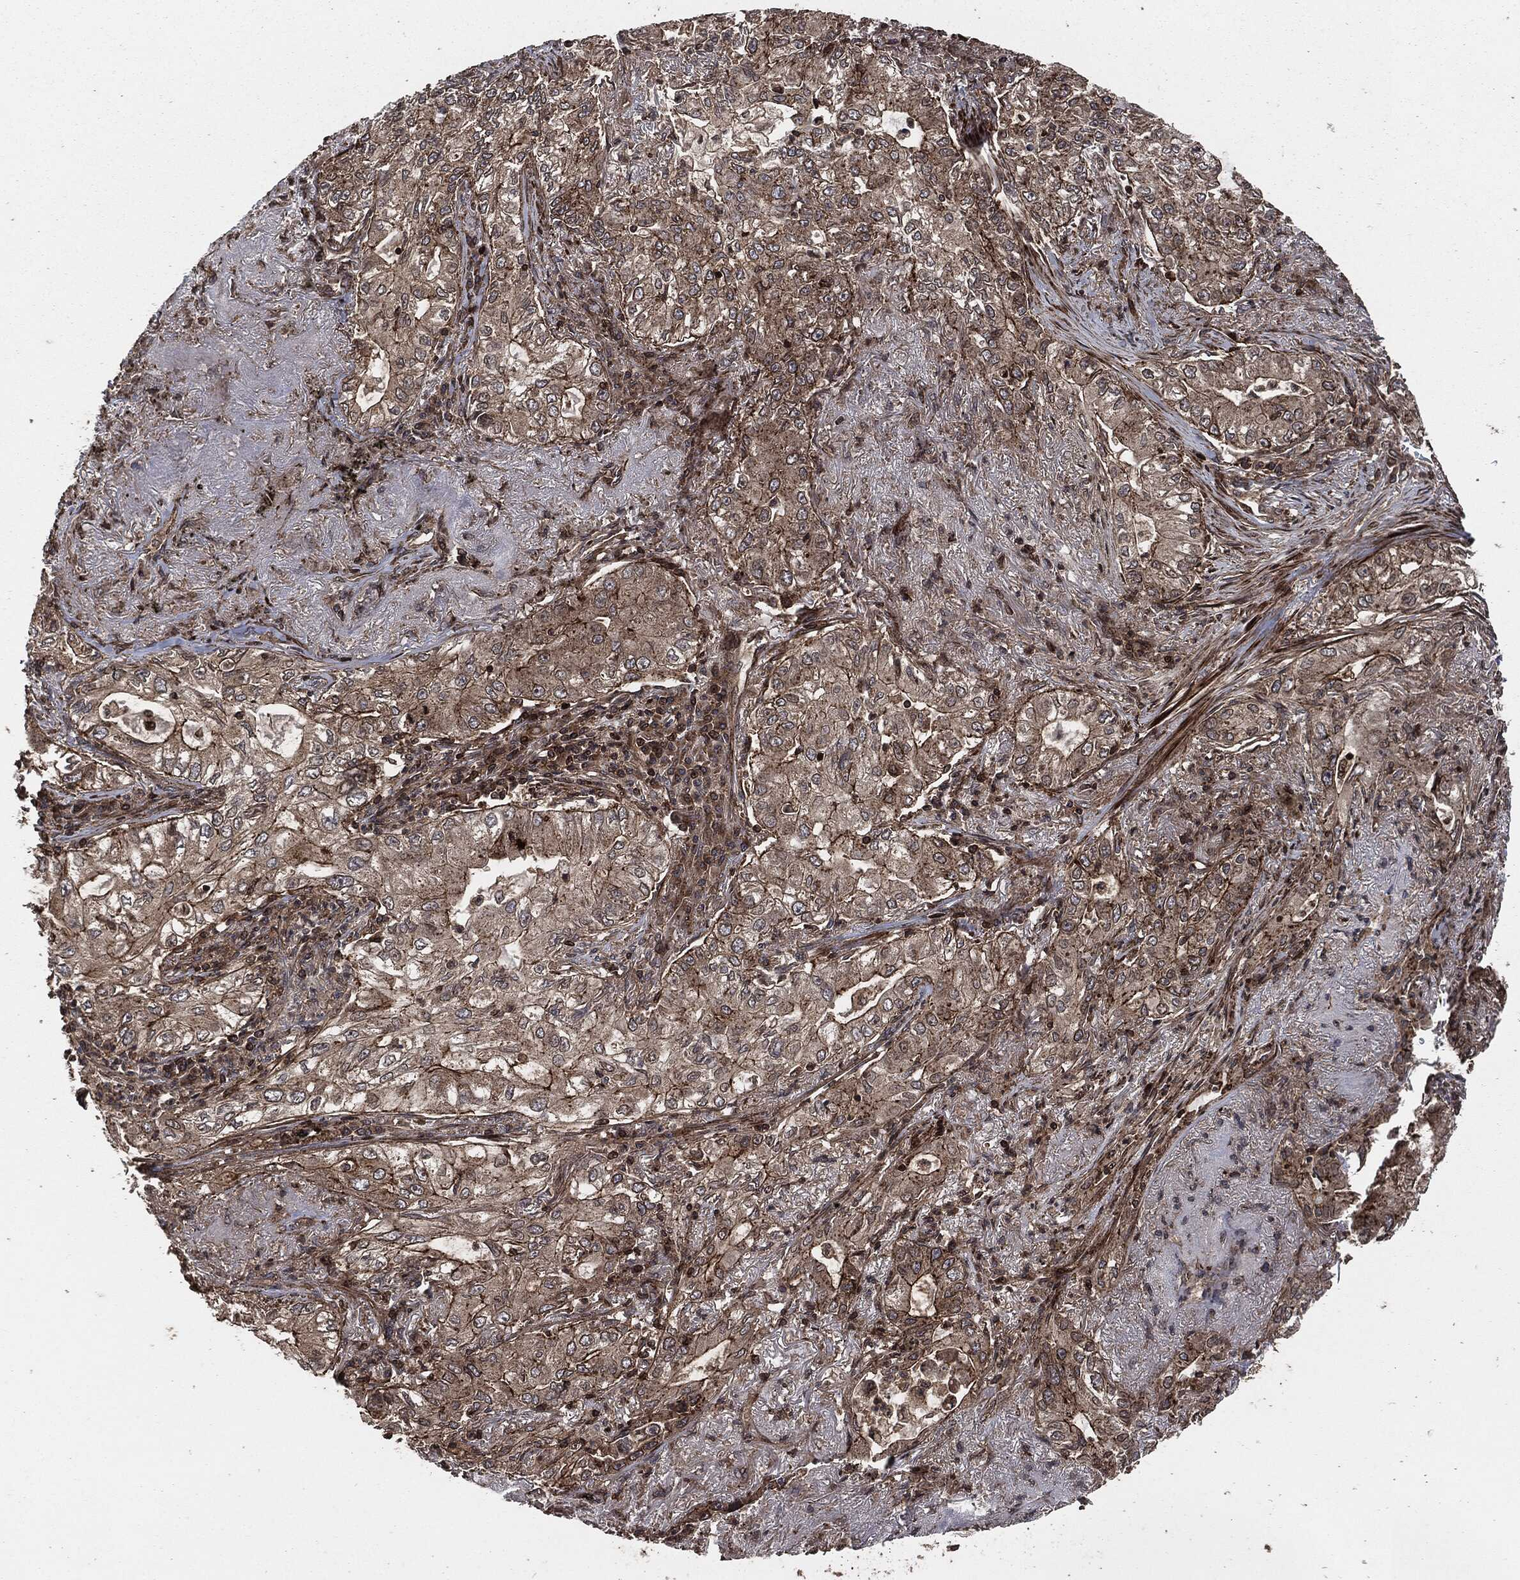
{"staining": {"intensity": "moderate", "quantity": "25%-75%", "location": "cytoplasmic/membranous"}, "tissue": "lung cancer", "cell_type": "Tumor cells", "image_type": "cancer", "snomed": [{"axis": "morphology", "description": "Adenocarcinoma, NOS"}, {"axis": "topography", "description": "Lung"}], "caption": "Protein positivity by IHC exhibits moderate cytoplasmic/membranous staining in approximately 25%-75% of tumor cells in lung adenocarcinoma.", "gene": "IFIT1", "patient": {"sex": "female", "age": 73}}